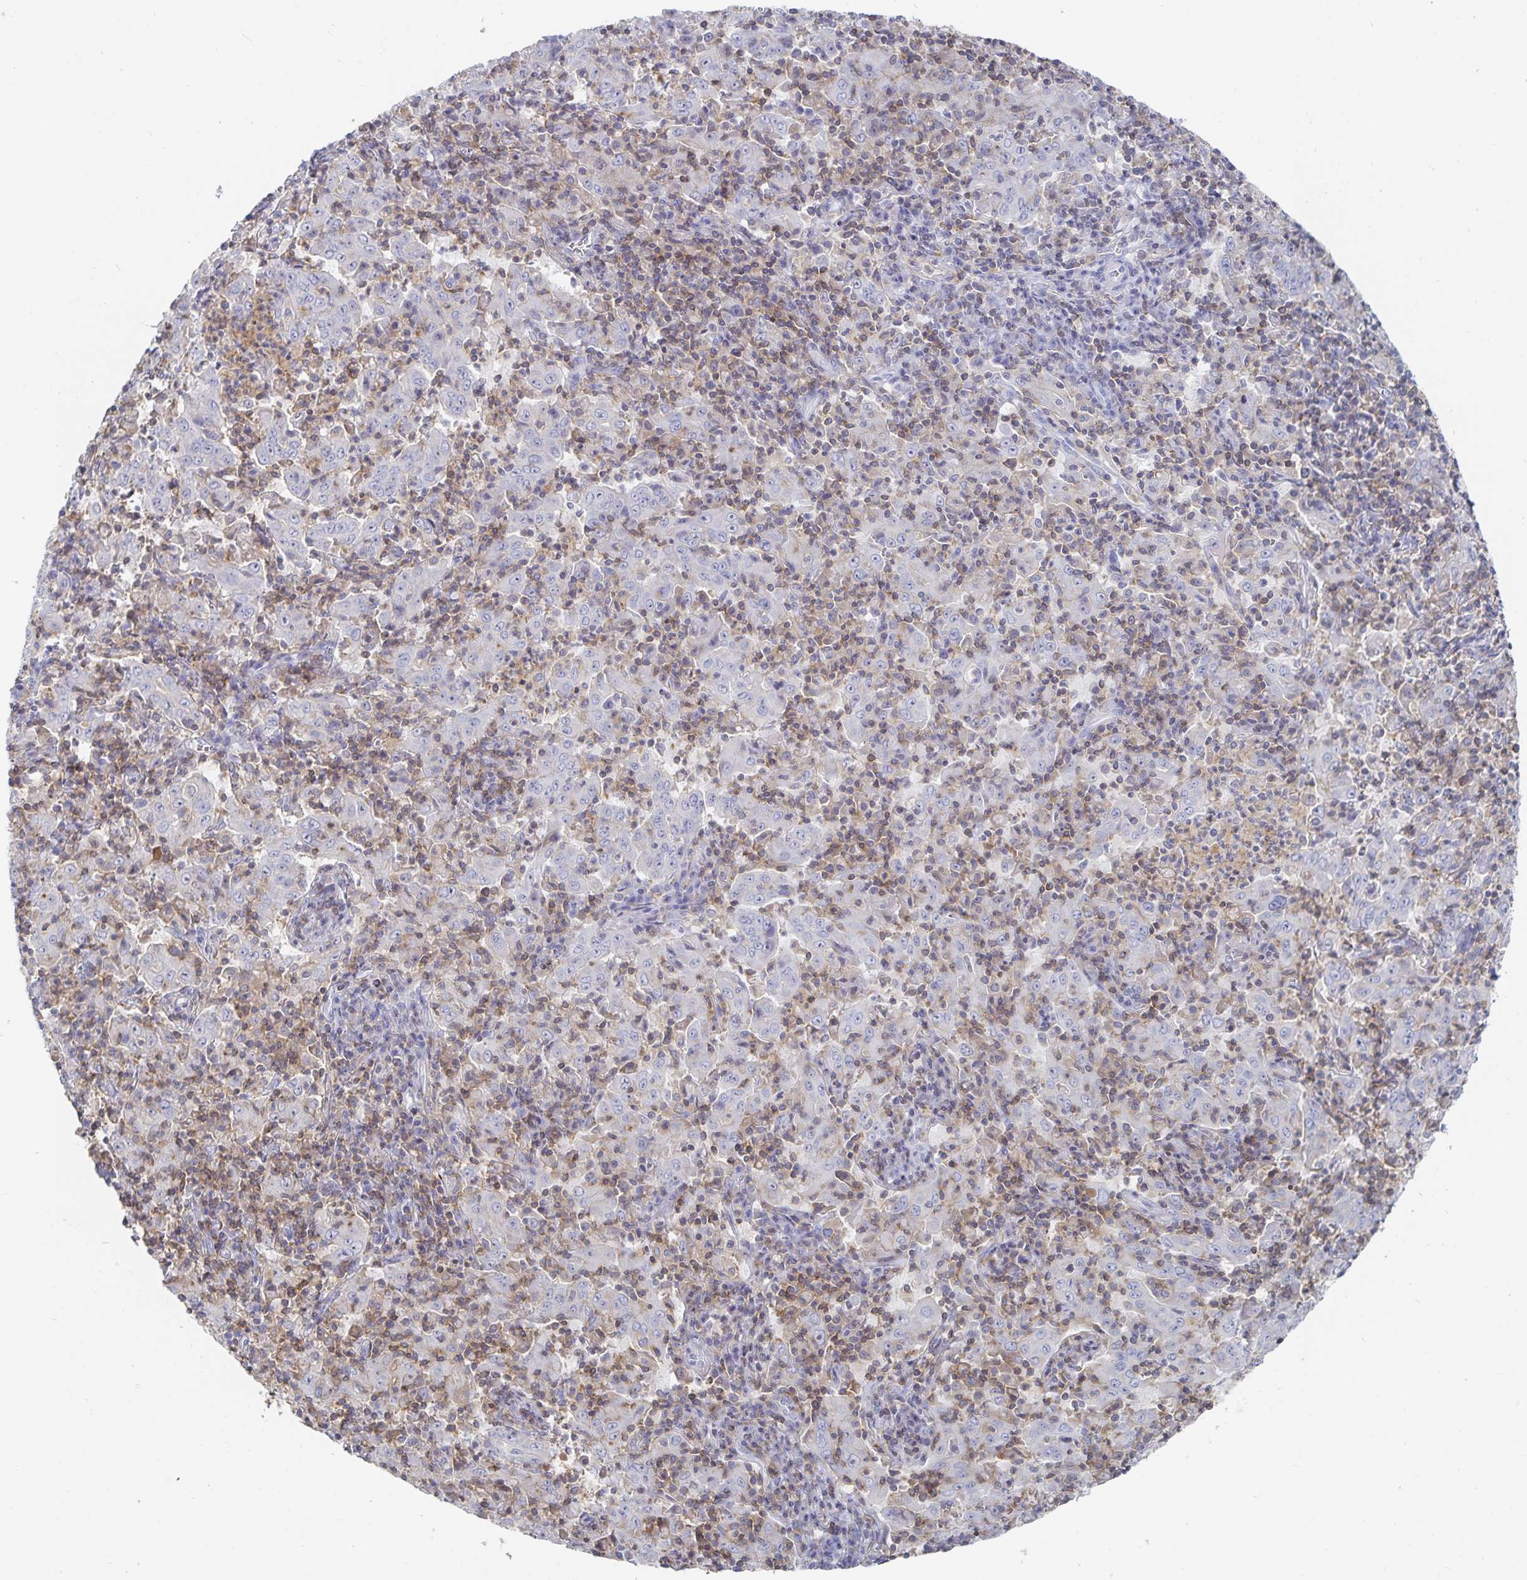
{"staining": {"intensity": "negative", "quantity": "none", "location": "none"}, "tissue": "pancreatic cancer", "cell_type": "Tumor cells", "image_type": "cancer", "snomed": [{"axis": "morphology", "description": "Adenocarcinoma, NOS"}, {"axis": "topography", "description": "Pancreas"}], "caption": "Immunohistochemical staining of pancreatic cancer reveals no significant staining in tumor cells.", "gene": "PIK3CD", "patient": {"sex": "male", "age": 63}}